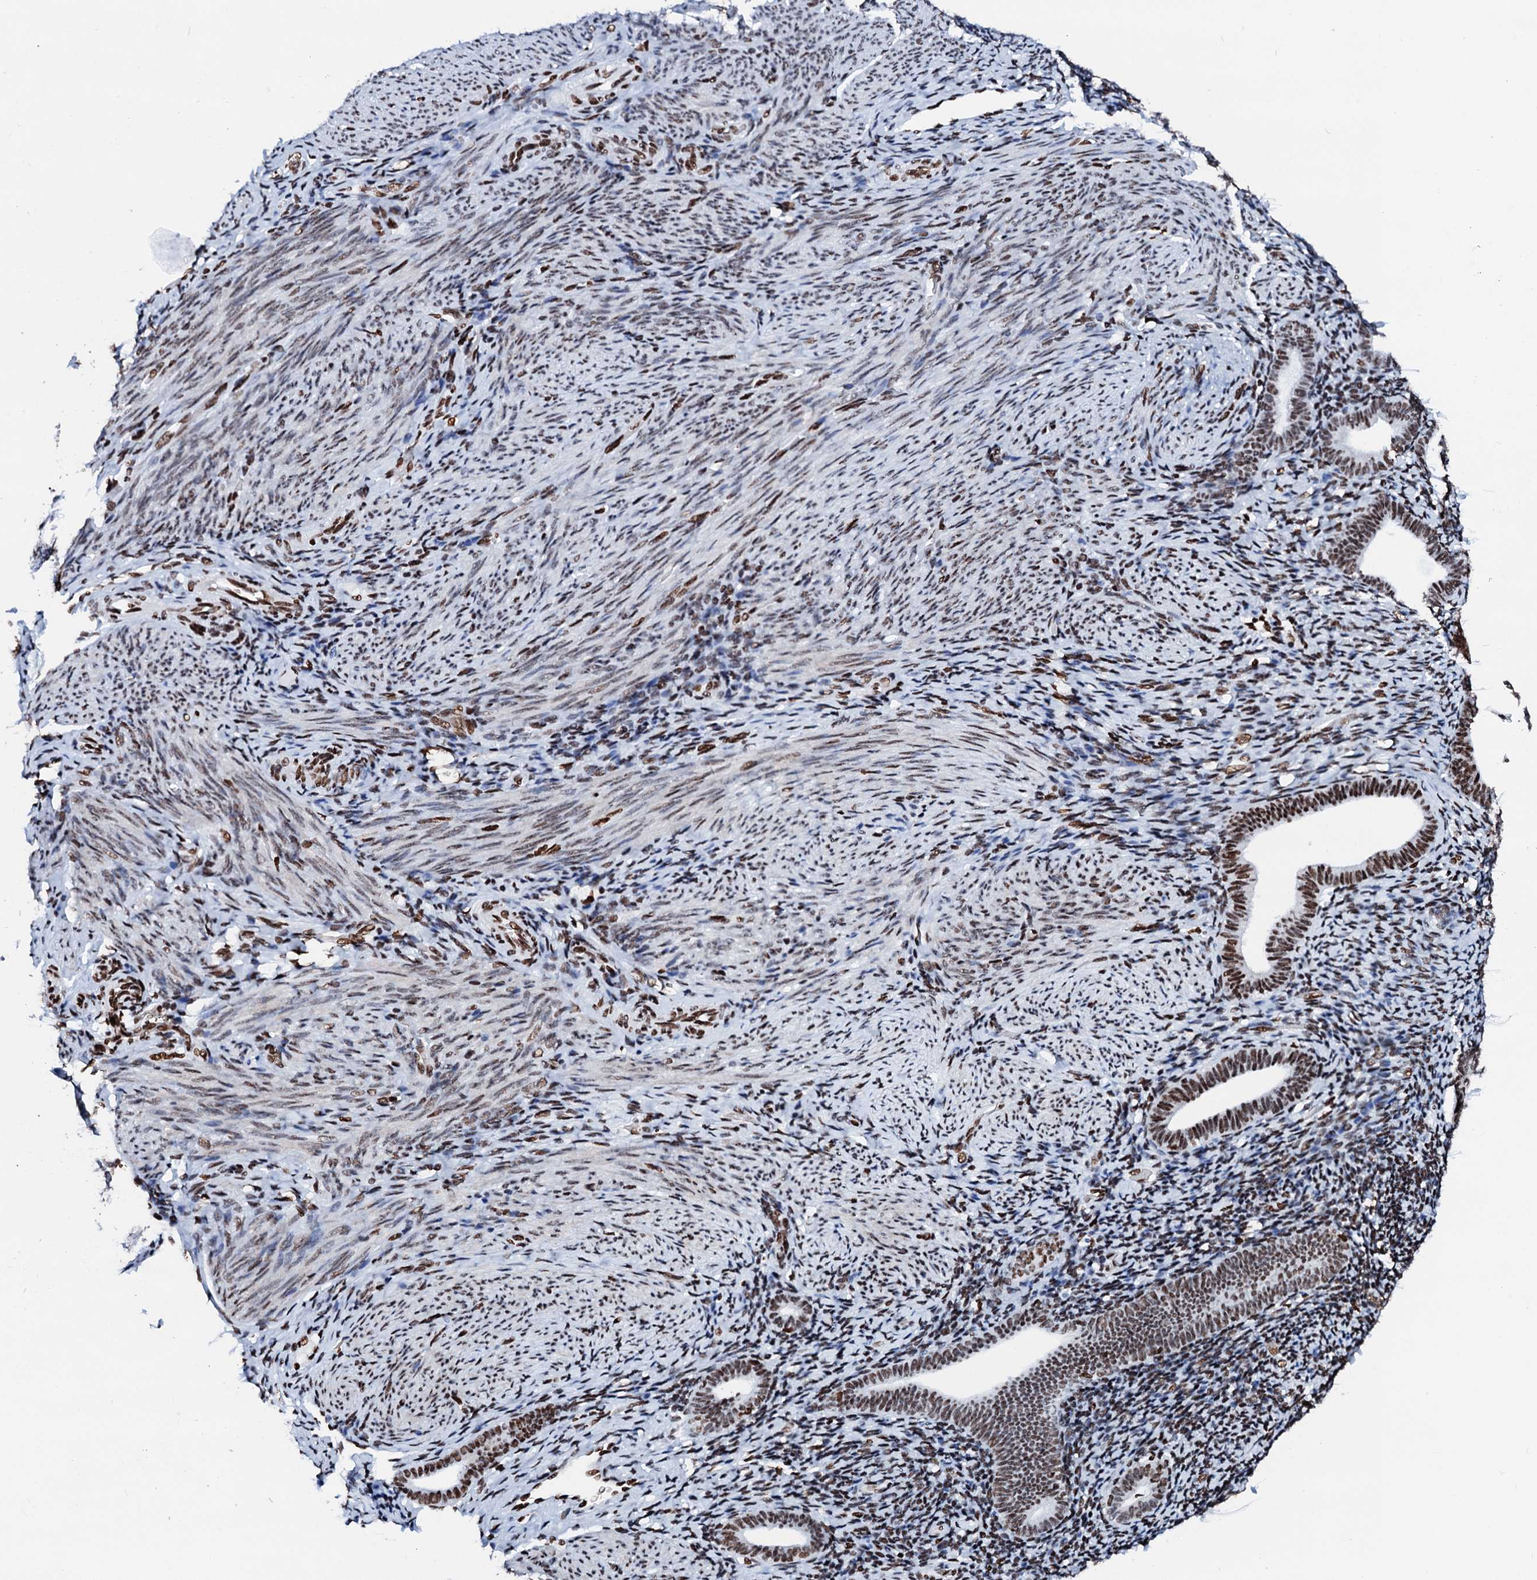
{"staining": {"intensity": "moderate", "quantity": "25%-75%", "location": "nuclear"}, "tissue": "endometrium", "cell_type": "Cells in endometrial stroma", "image_type": "normal", "snomed": [{"axis": "morphology", "description": "Normal tissue, NOS"}, {"axis": "topography", "description": "Endometrium"}], "caption": "IHC (DAB) staining of normal human endometrium demonstrates moderate nuclear protein expression in approximately 25%-75% of cells in endometrial stroma.", "gene": "RALY", "patient": {"sex": "female", "age": 51}}